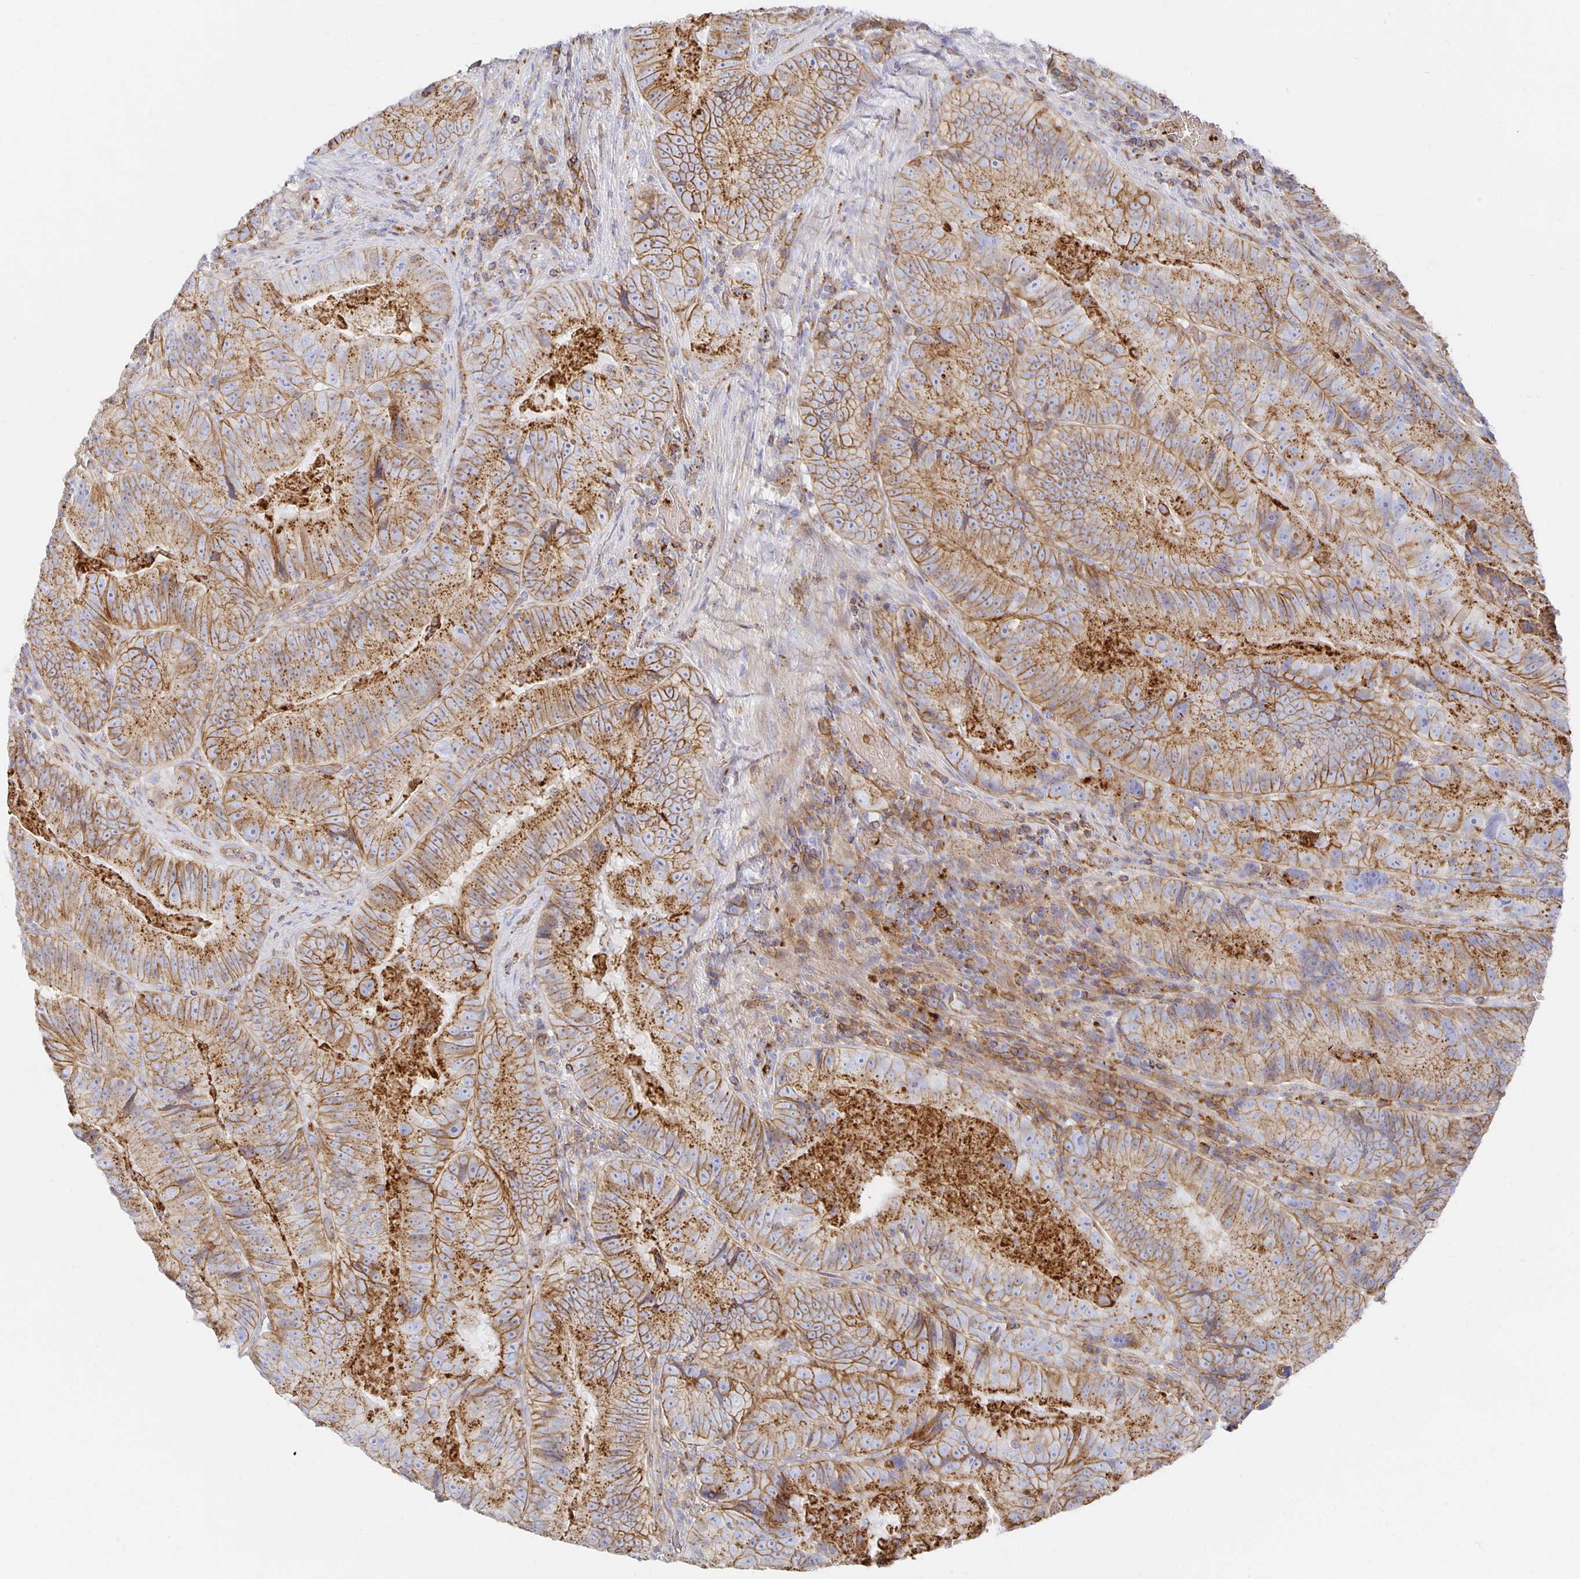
{"staining": {"intensity": "strong", "quantity": ">75%", "location": "cytoplasmic/membranous"}, "tissue": "colorectal cancer", "cell_type": "Tumor cells", "image_type": "cancer", "snomed": [{"axis": "morphology", "description": "Adenocarcinoma, NOS"}, {"axis": "topography", "description": "Colon"}], "caption": "Immunohistochemical staining of human colorectal cancer shows high levels of strong cytoplasmic/membranous staining in about >75% of tumor cells. (brown staining indicates protein expression, while blue staining denotes nuclei).", "gene": "TAAR1", "patient": {"sex": "female", "age": 86}}